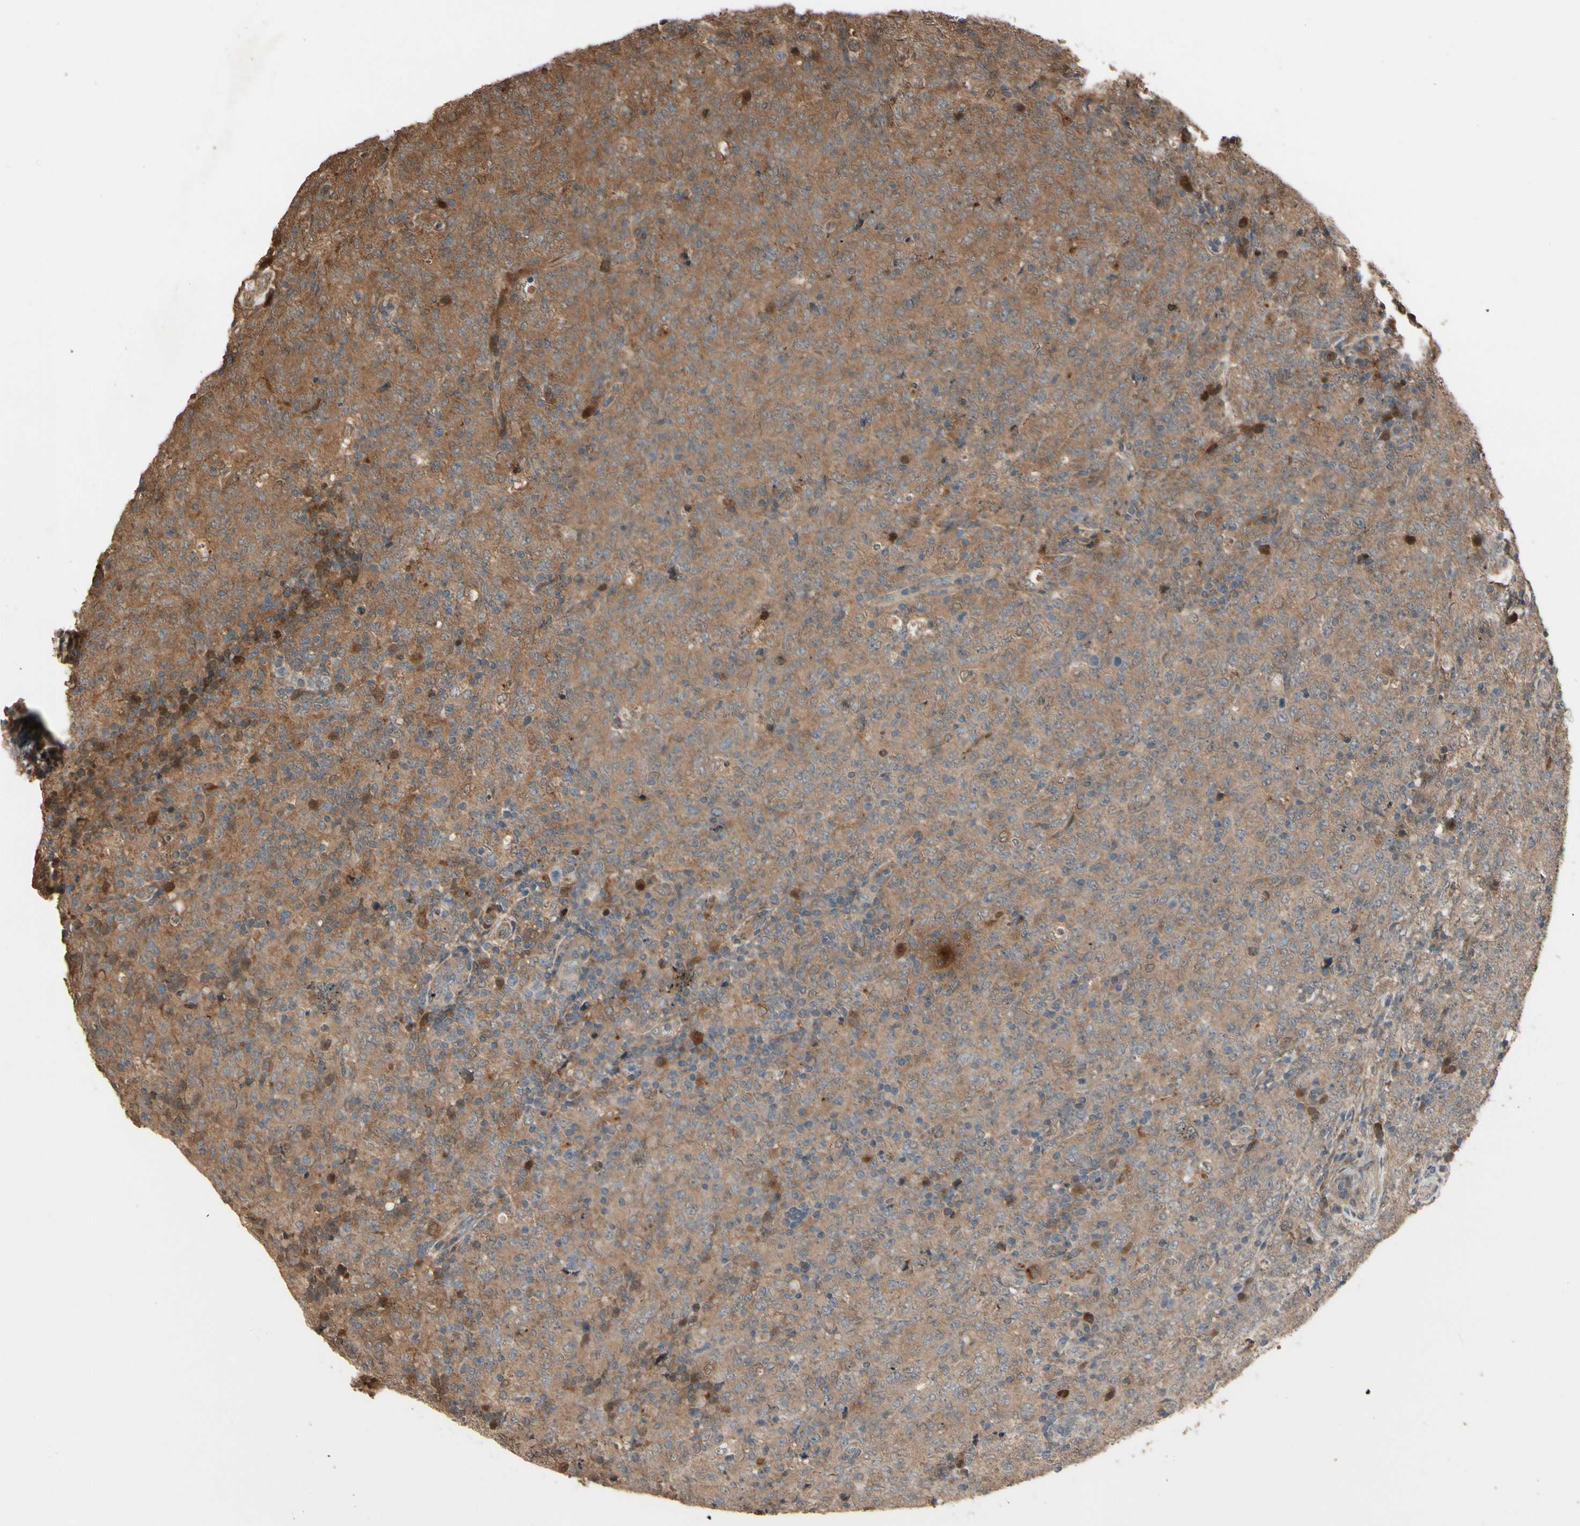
{"staining": {"intensity": "moderate", "quantity": "<25%", "location": "cytoplasmic/membranous"}, "tissue": "lymphoma", "cell_type": "Tumor cells", "image_type": "cancer", "snomed": [{"axis": "morphology", "description": "Malignant lymphoma, non-Hodgkin's type, High grade"}, {"axis": "topography", "description": "Tonsil"}], "caption": "This micrograph demonstrates IHC staining of human high-grade malignant lymphoma, non-Hodgkin's type, with low moderate cytoplasmic/membranous staining in approximately <25% of tumor cells.", "gene": "CSF1R", "patient": {"sex": "female", "age": 36}}